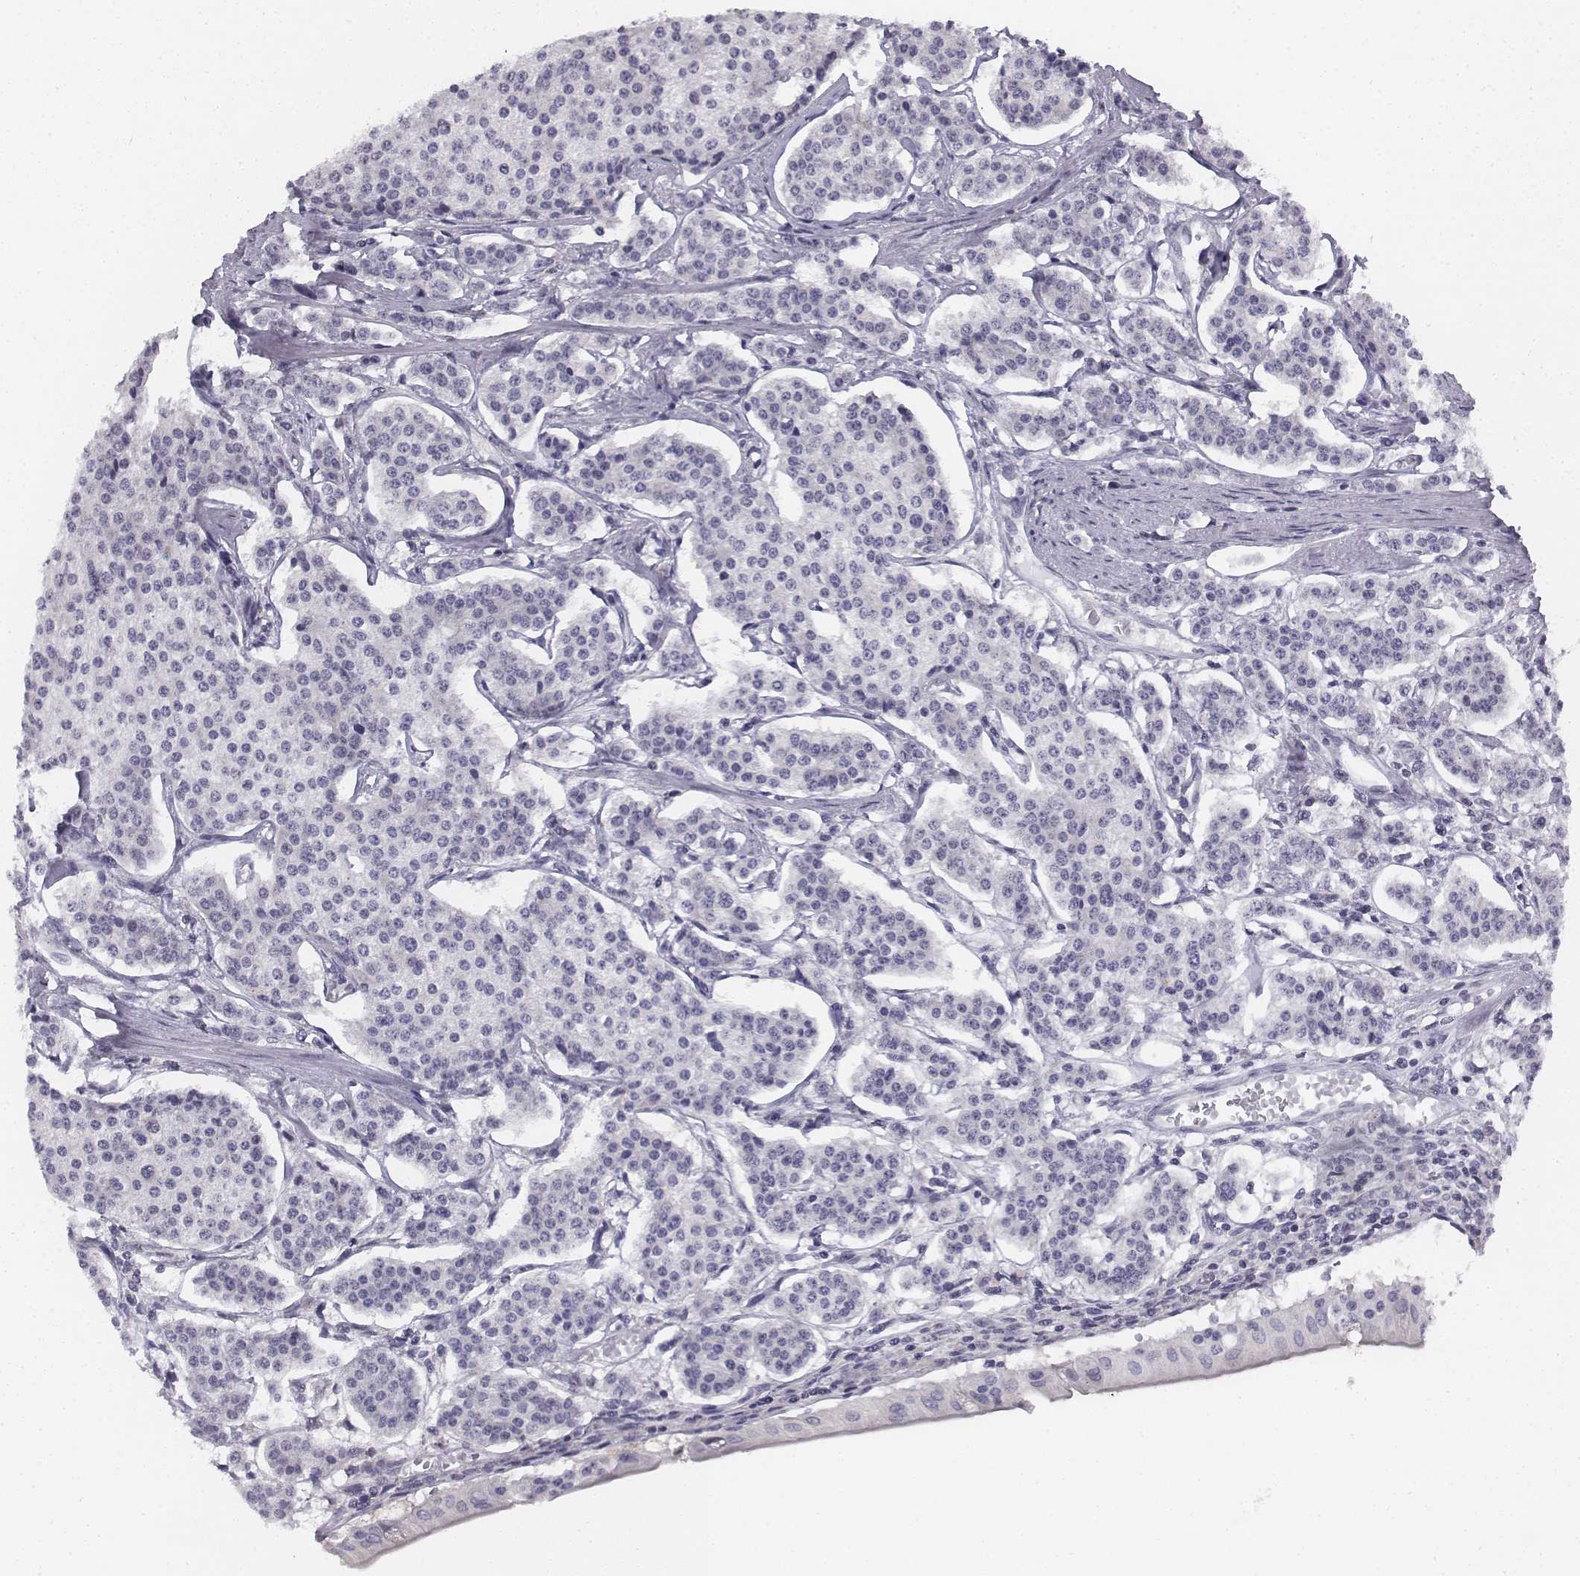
{"staining": {"intensity": "negative", "quantity": "none", "location": "none"}, "tissue": "carcinoid", "cell_type": "Tumor cells", "image_type": "cancer", "snomed": [{"axis": "morphology", "description": "Carcinoid, malignant, NOS"}, {"axis": "topography", "description": "Small intestine"}], "caption": "A histopathology image of human malignant carcinoid is negative for staining in tumor cells.", "gene": "PENK", "patient": {"sex": "female", "age": 65}}